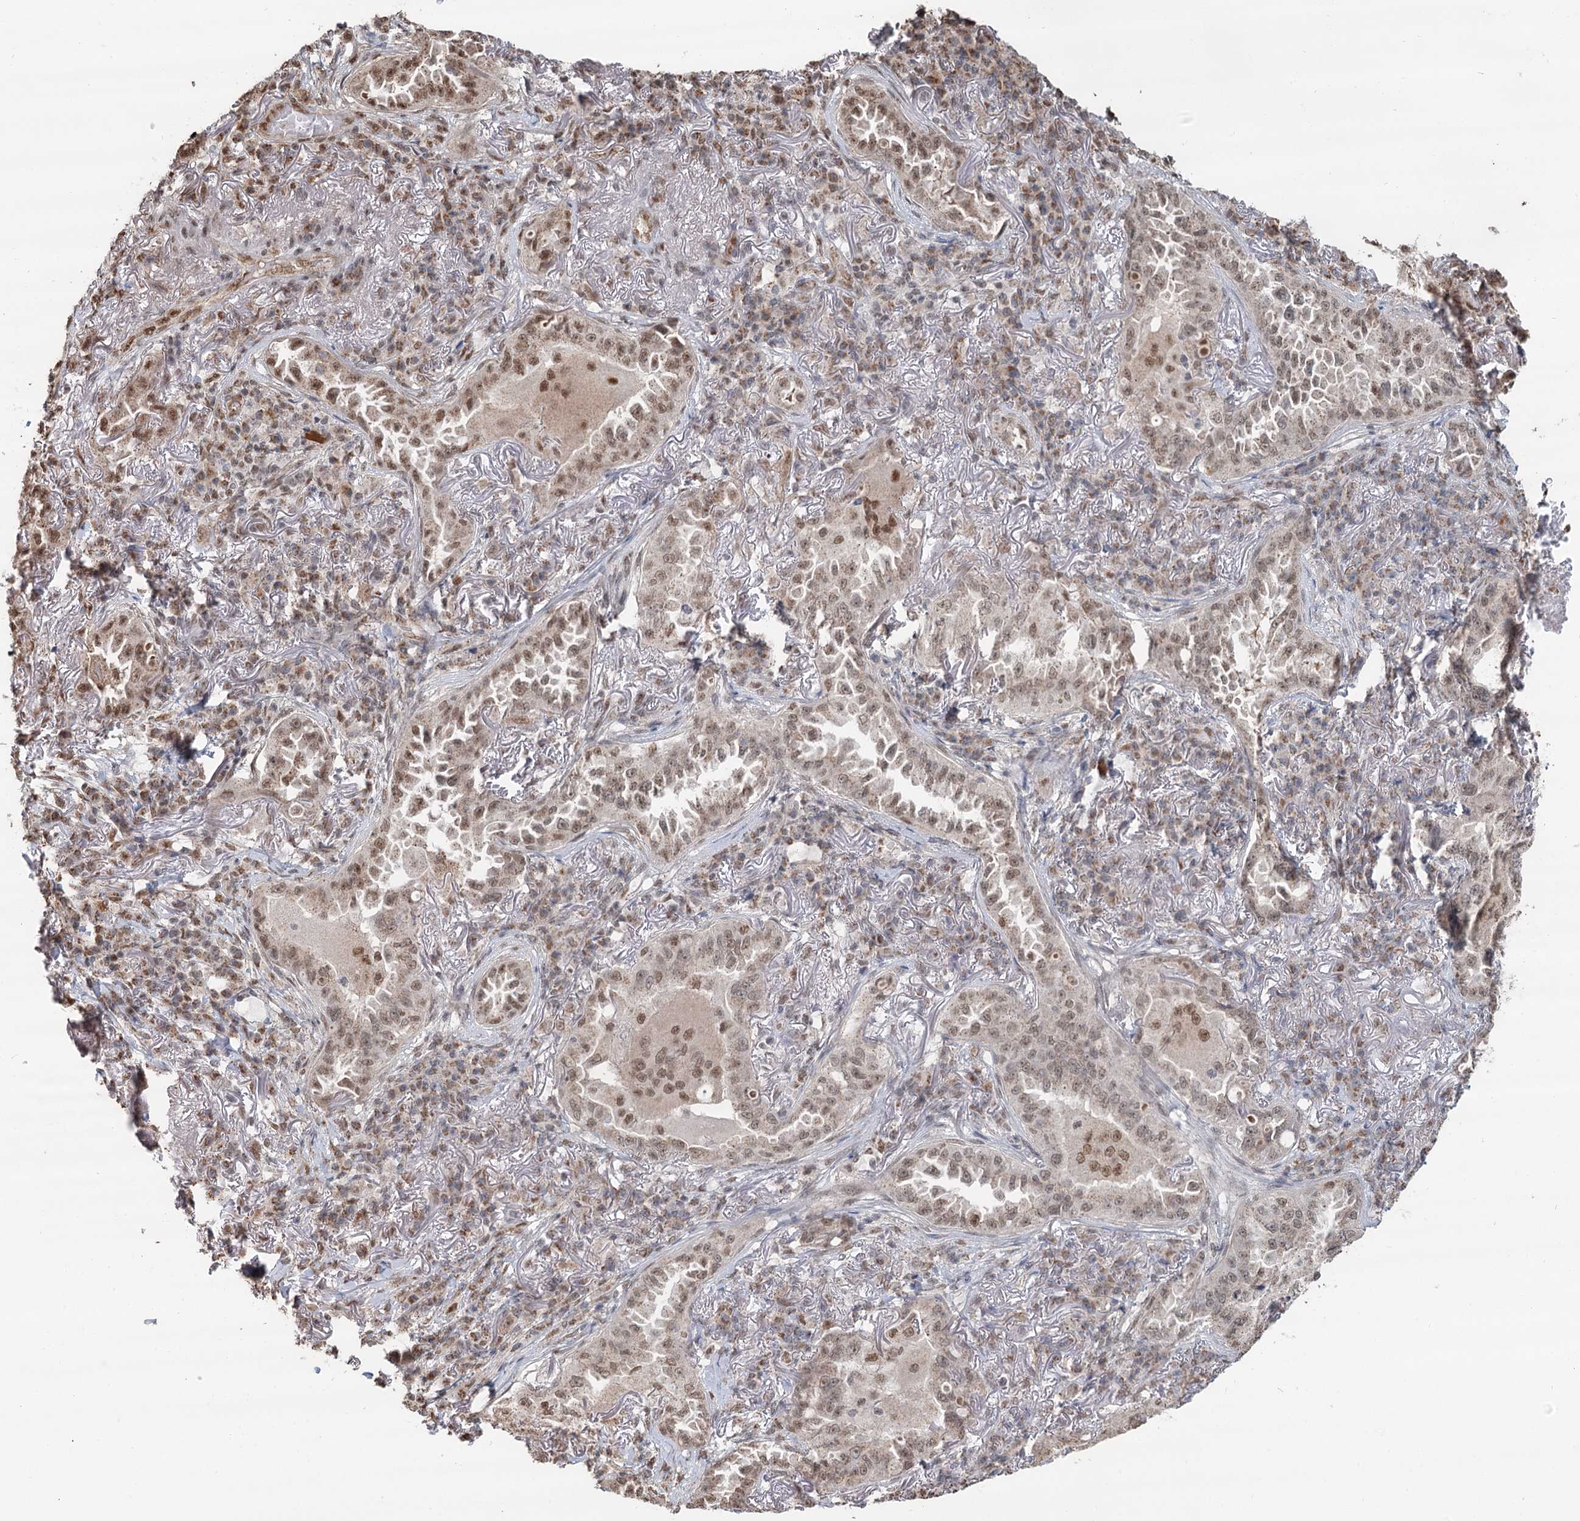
{"staining": {"intensity": "weak", "quantity": ">75%", "location": "nuclear"}, "tissue": "lung cancer", "cell_type": "Tumor cells", "image_type": "cancer", "snomed": [{"axis": "morphology", "description": "Adenocarcinoma, NOS"}, {"axis": "topography", "description": "Lung"}], "caption": "Lung cancer was stained to show a protein in brown. There is low levels of weak nuclear staining in approximately >75% of tumor cells.", "gene": "GPALPP1", "patient": {"sex": "female", "age": 69}}